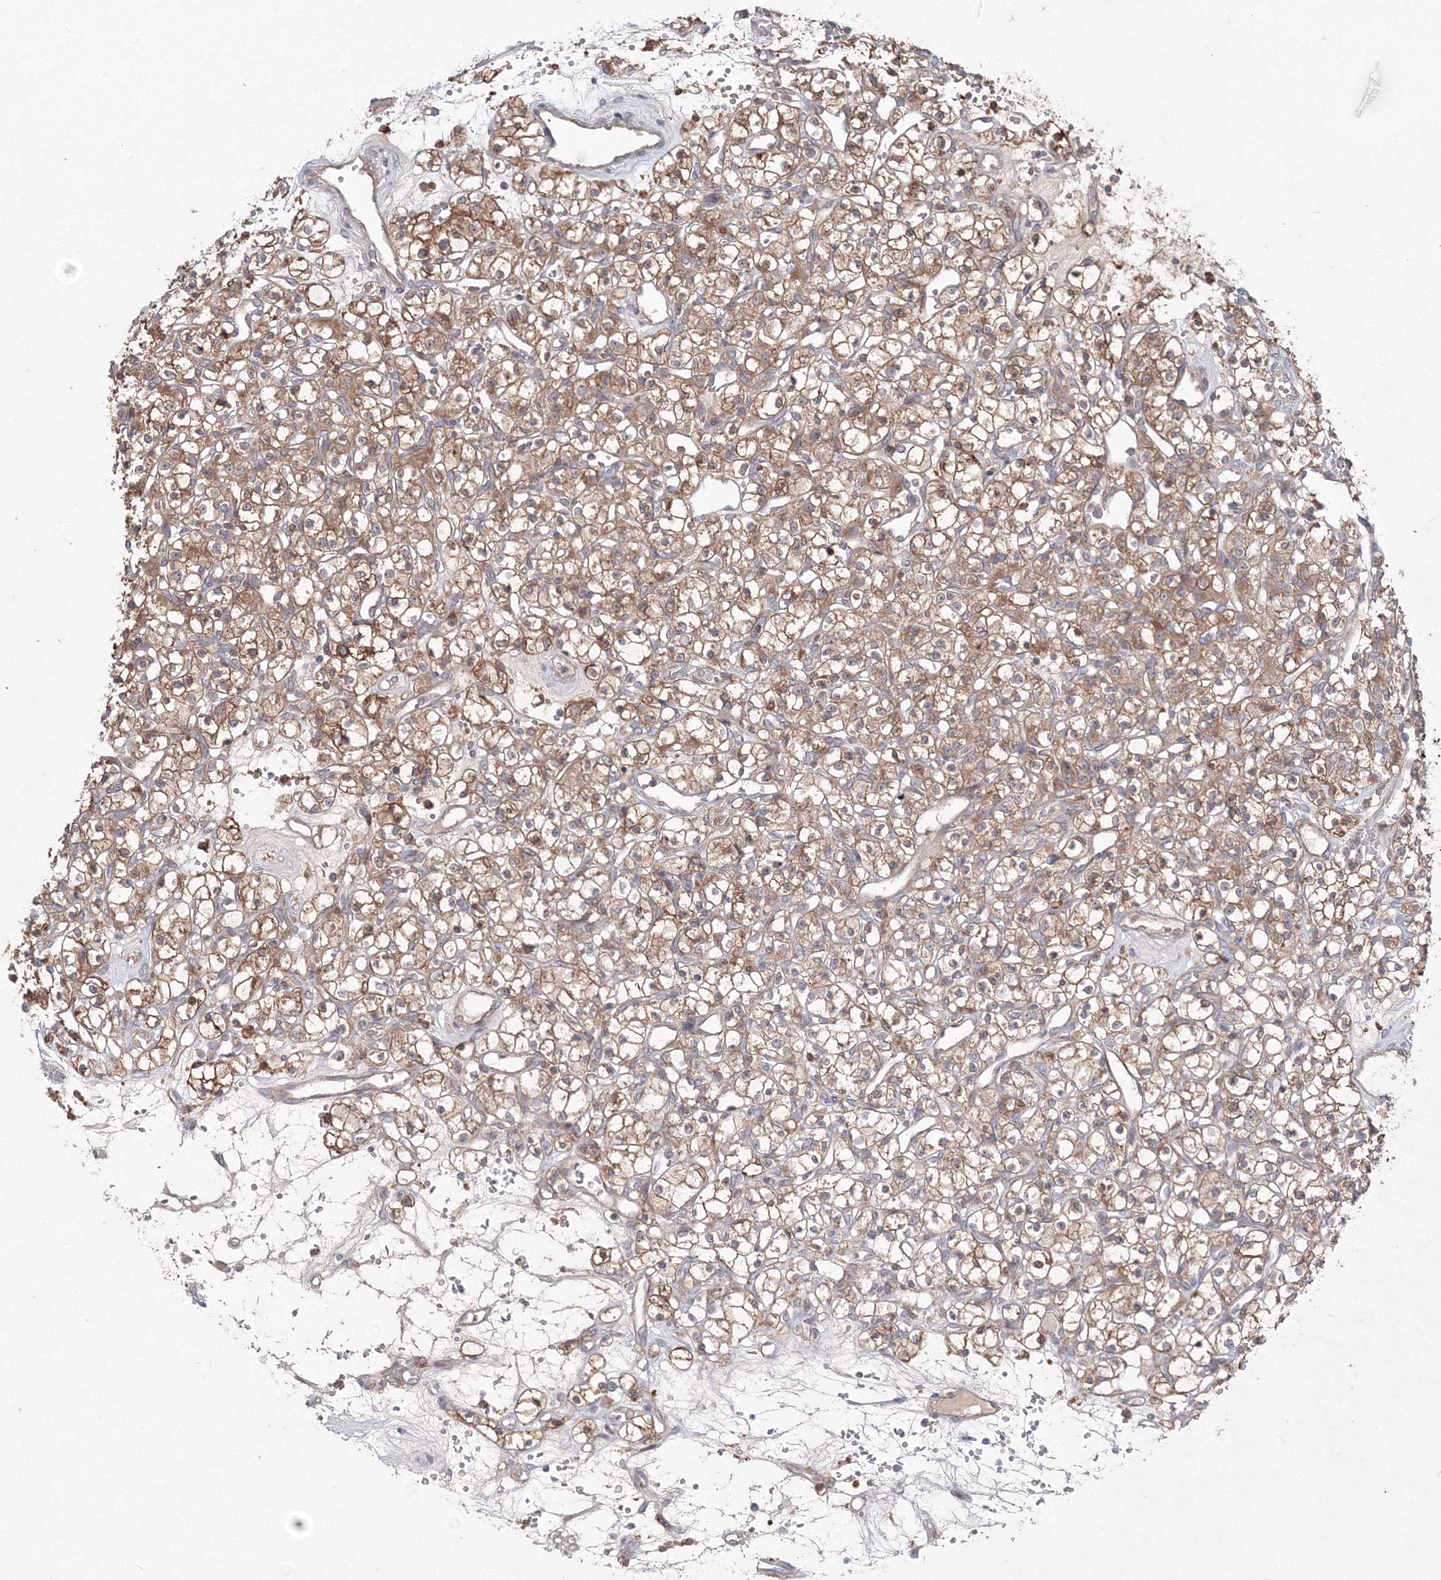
{"staining": {"intensity": "moderate", "quantity": ">75%", "location": "cytoplasmic/membranous"}, "tissue": "renal cancer", "cell_type": "Tumor cells", "image_type": "cancer", "snomed": [{"axis": "morphology", "description": "Adenocarcinoma, NOS"}, {"axis": "topography", "description": "Kidney"}], "caption": "About >75% of tumor cells in human adenocarcinoma (renal) show moderate cytoplasmic/membranous protein staining as visualized by brown immunohistochemical staining.", "gene": "MKRN2", "patient": {"sex": "female", "age": 59}}